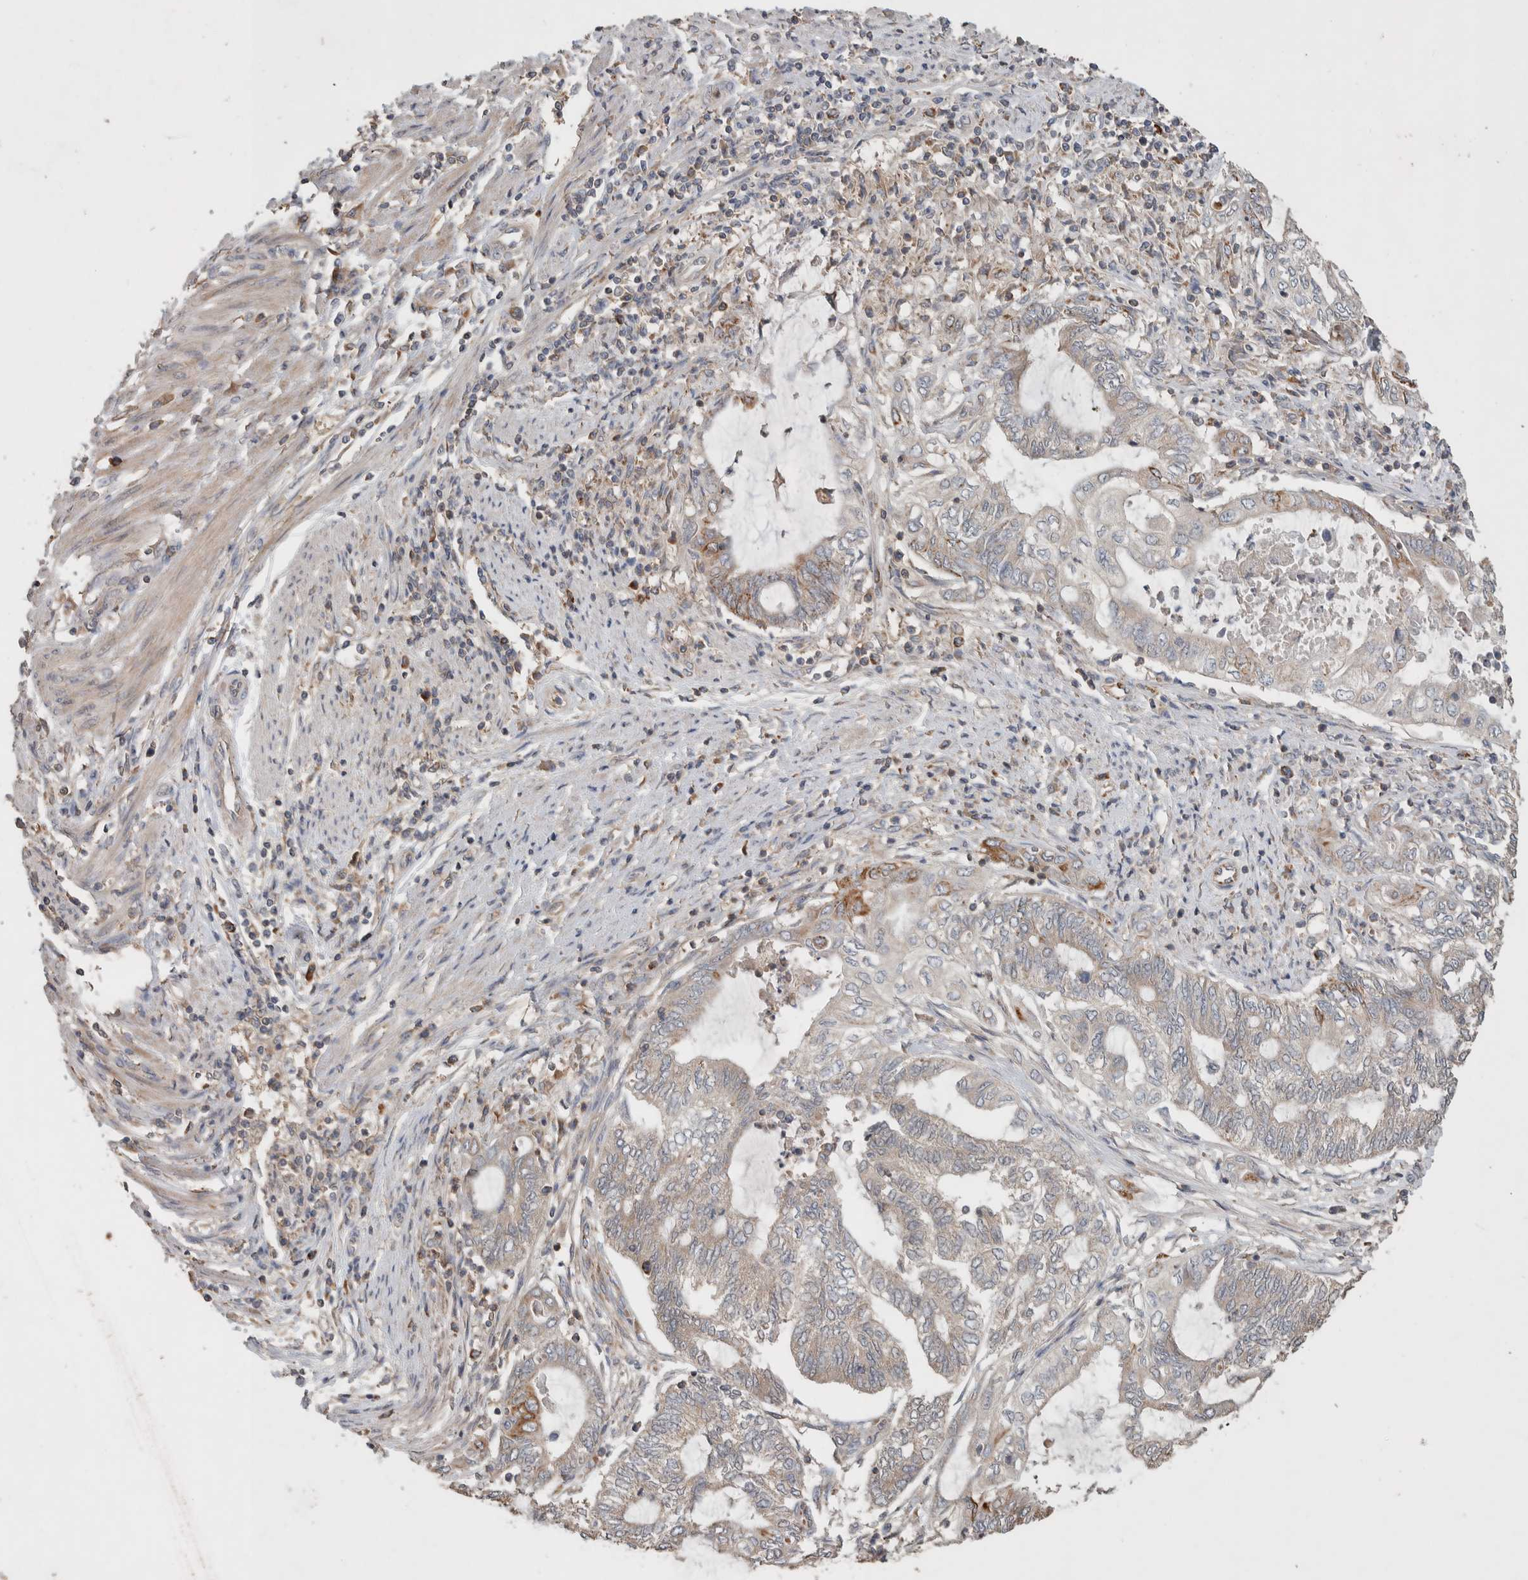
{"staining": {"intensity": "weak", "quantity": "<25%", "location": "cytoplasmic/membranous"}, "tissue": "endometrial cancer", "cell_type": "Tumor cells", "image_type": "cancer", "snomed": [{"axis": "morphology", "description": "Adenocarcinoma, NOS"}, {"axis": "topography", "description": "Uterus"}, {"axis": "topography", "description": "Endometrium"}], "caption": "This is an immunohistochemistry (IHC) image of human endometrial adenocarcinoma. There is no expression in tumor cells.", "gene": "DEPTOR", "patient": {"sex": "female", "age": 70}}